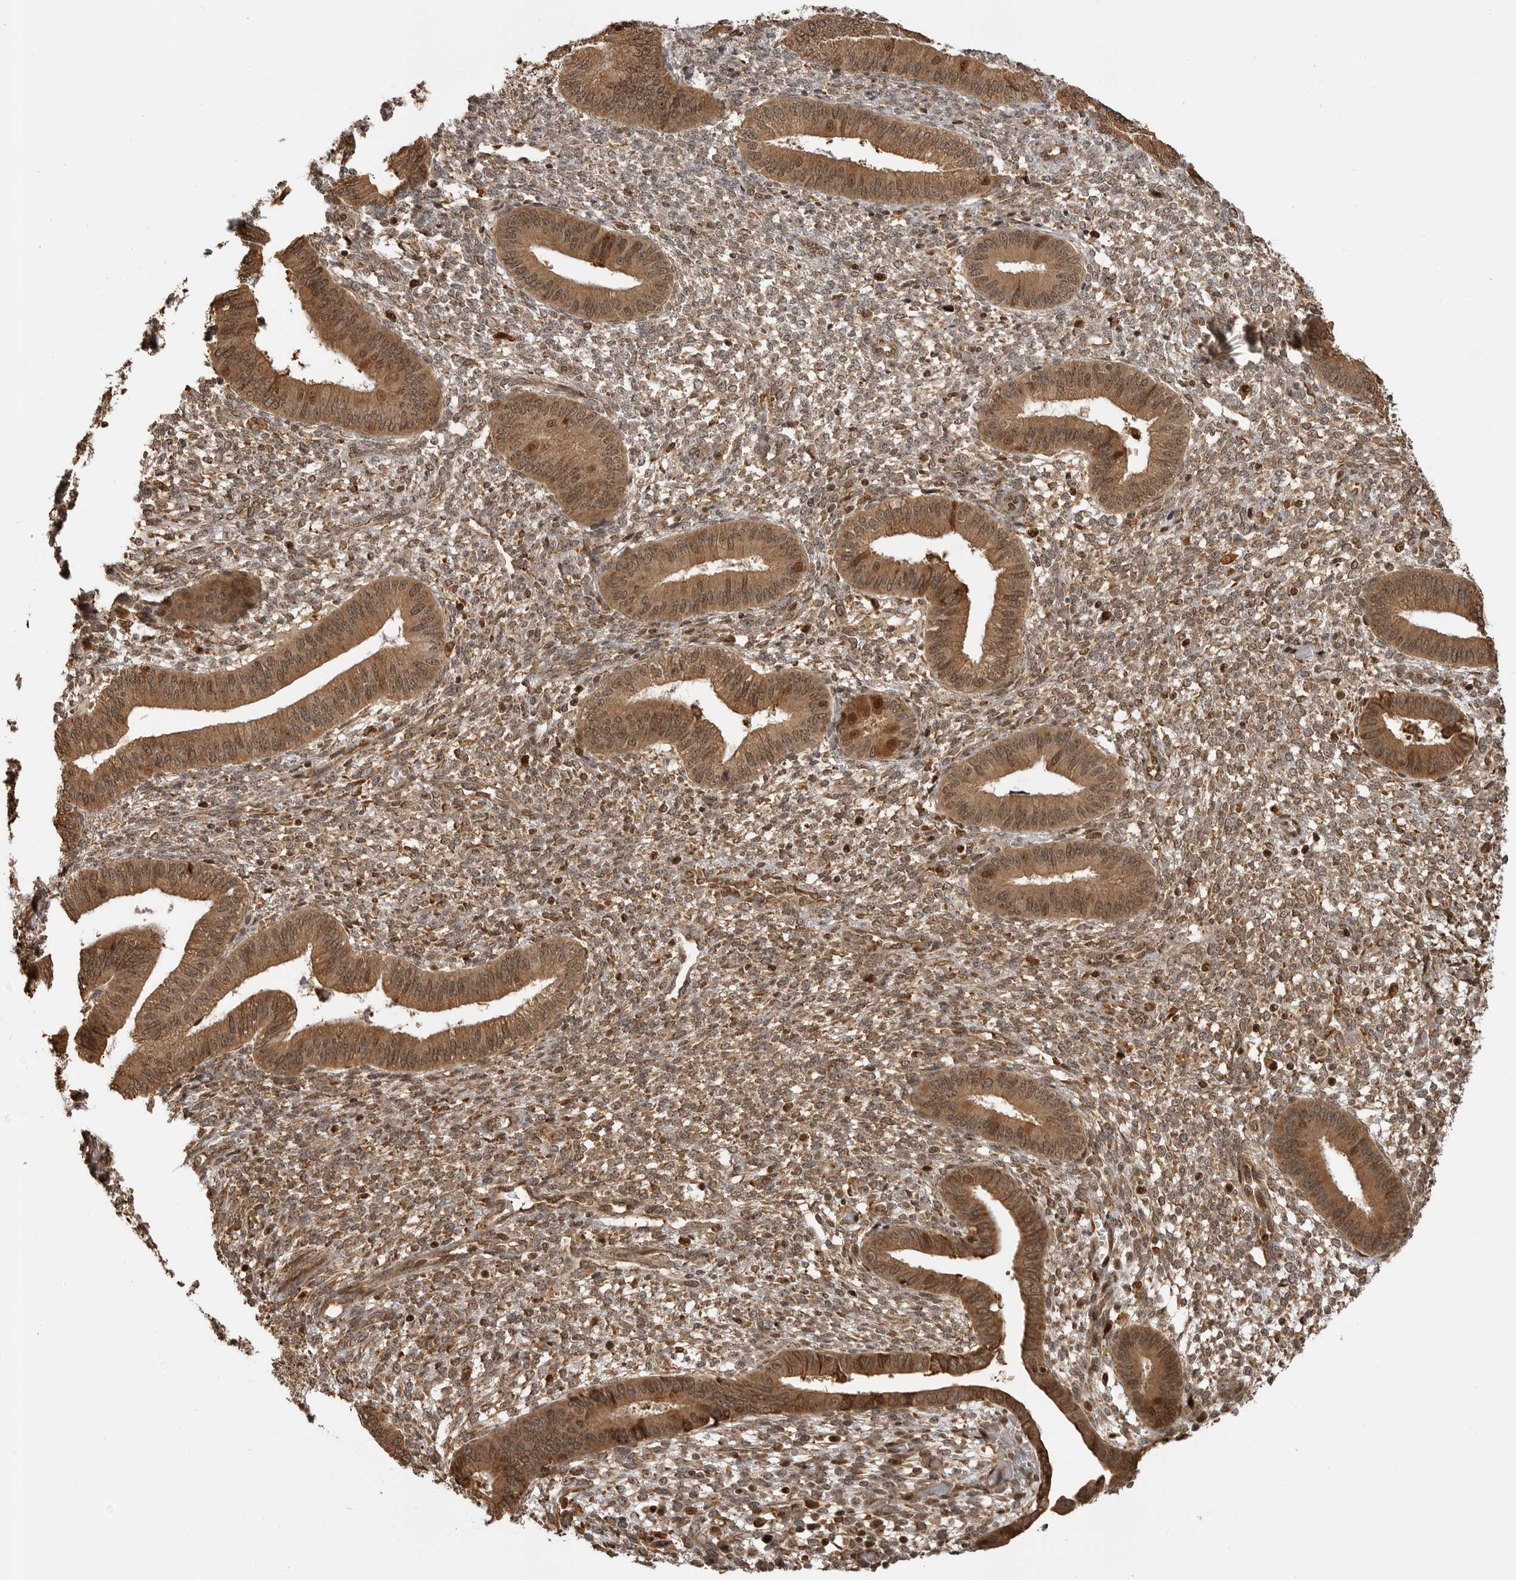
{"staining": {"intensity": "moderate", "quantity": ">75%", "location": "cytoplasmic/membranous,nuclear"}, "tissue": "endometrium", "cell_type": "Cells in endometrial stroma", "image_type": "normal", "snomed": [{"axis": "morphology", "description": "Normal tissue, NOS"}, {"axis": "topography", "description": "Endometrium"}], "caption": "The histopathology image displays a brown stain indicating the presence of a protein in the cytoplasmic/membranous,nuclear of cells in endometrial stroma in endometrium.", "gene": "BMP2K", "patient": {"sex": "female", "age": 46}}